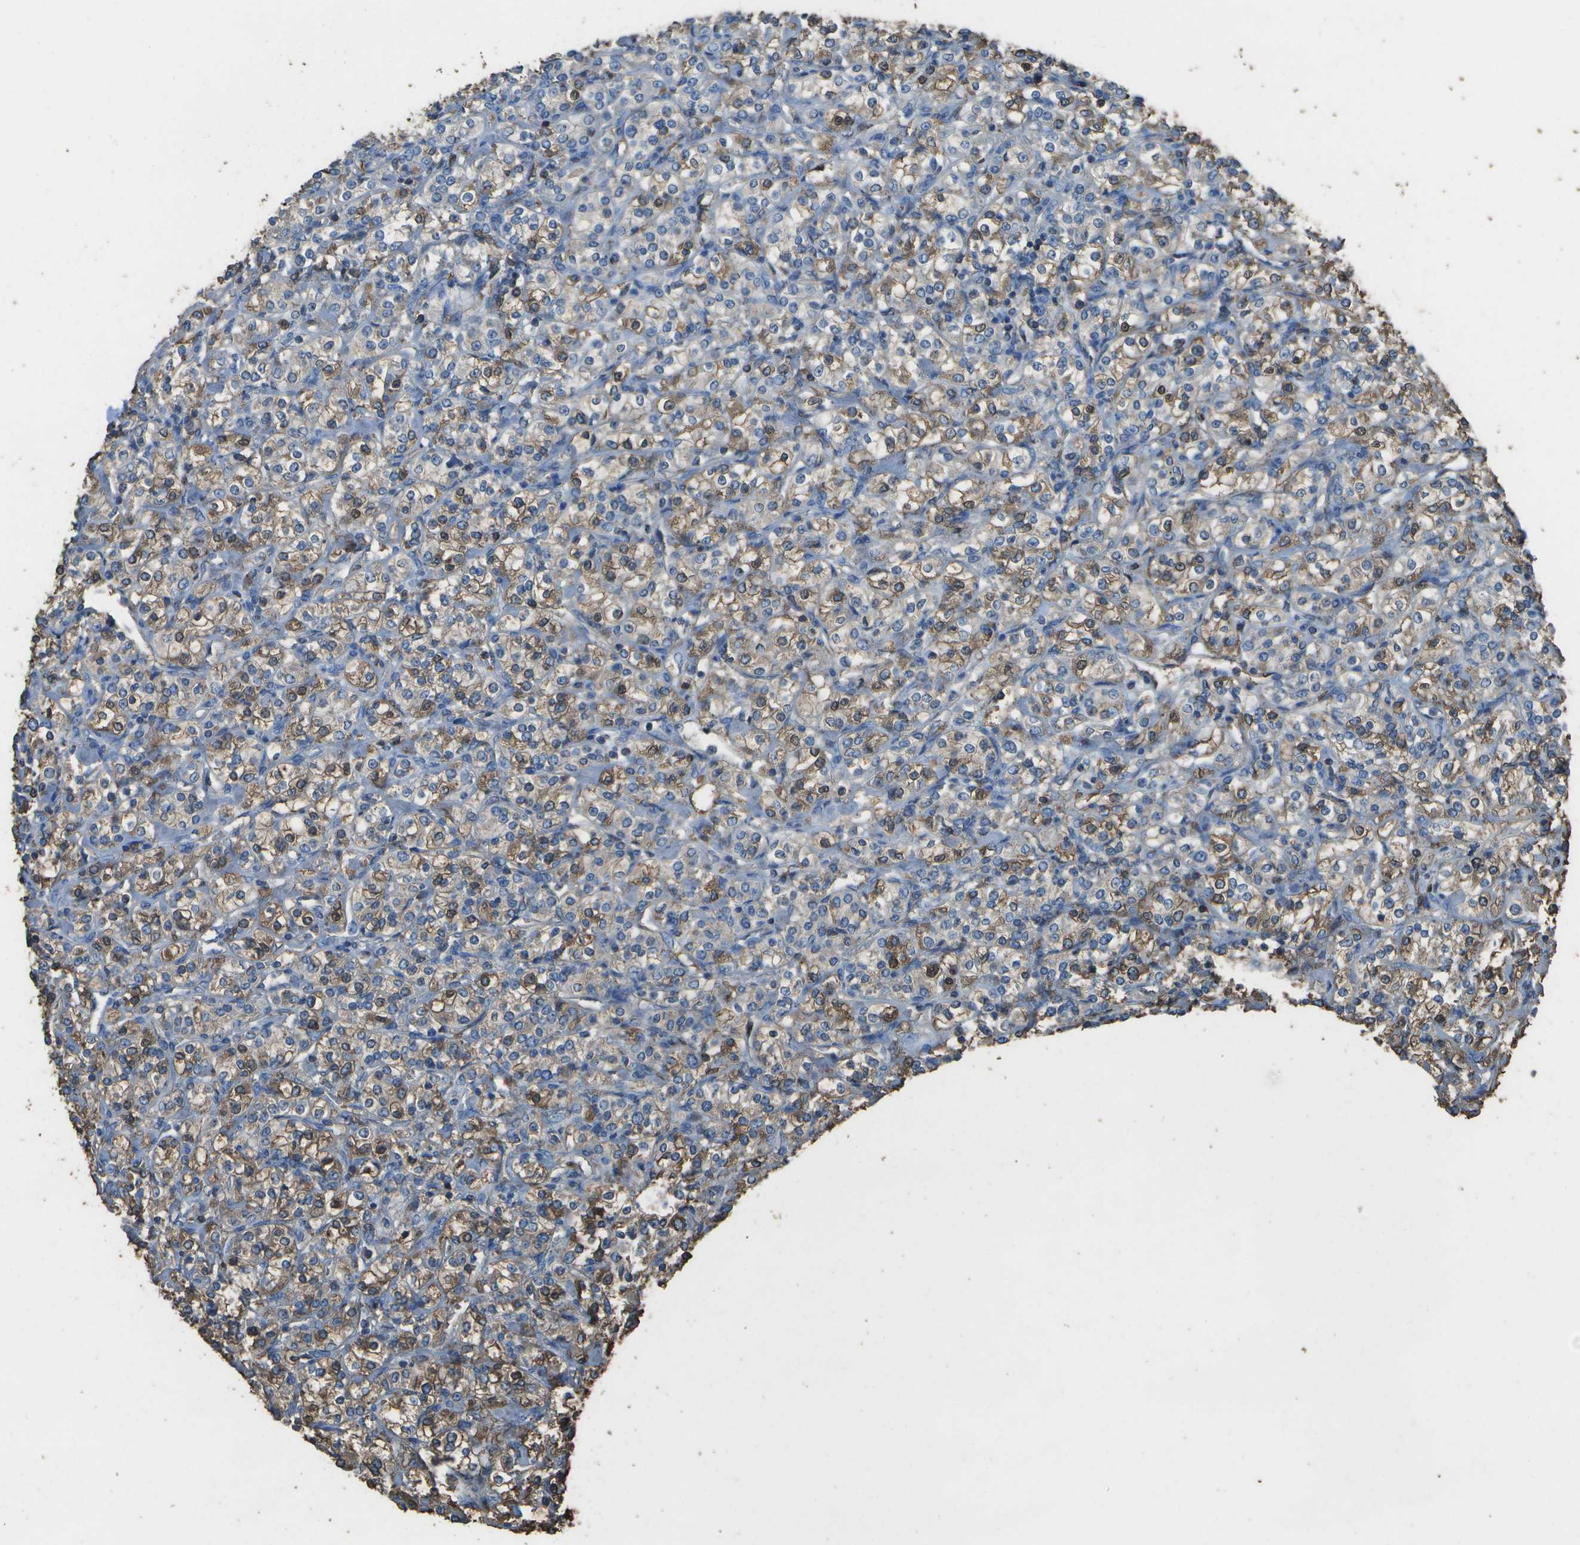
{"staining": {"intensity": "moderate", "quantity": "25%-75%", "location": "cytoplasmic/membranous"}, "tissue": "renal cancer", "cell_type": "Tumor cells", "image_type": "cancer", "snomed": [{"axis": "morphology", "description": "Adenocarcinoma, NOS"}, {"axis": "topography", "description": "Kidney"}], "caption": "Immunohistochemistry (DAB (3,3'-diaminobenzidine)) staining of human adenocarcinoma (renal) displays moderate cytoplasmic/membranous protein positivity in approximately 25%-75% of tumor cells.", "gene": "CYP4F11", "patient": {"sex": "male", "age": 77}}